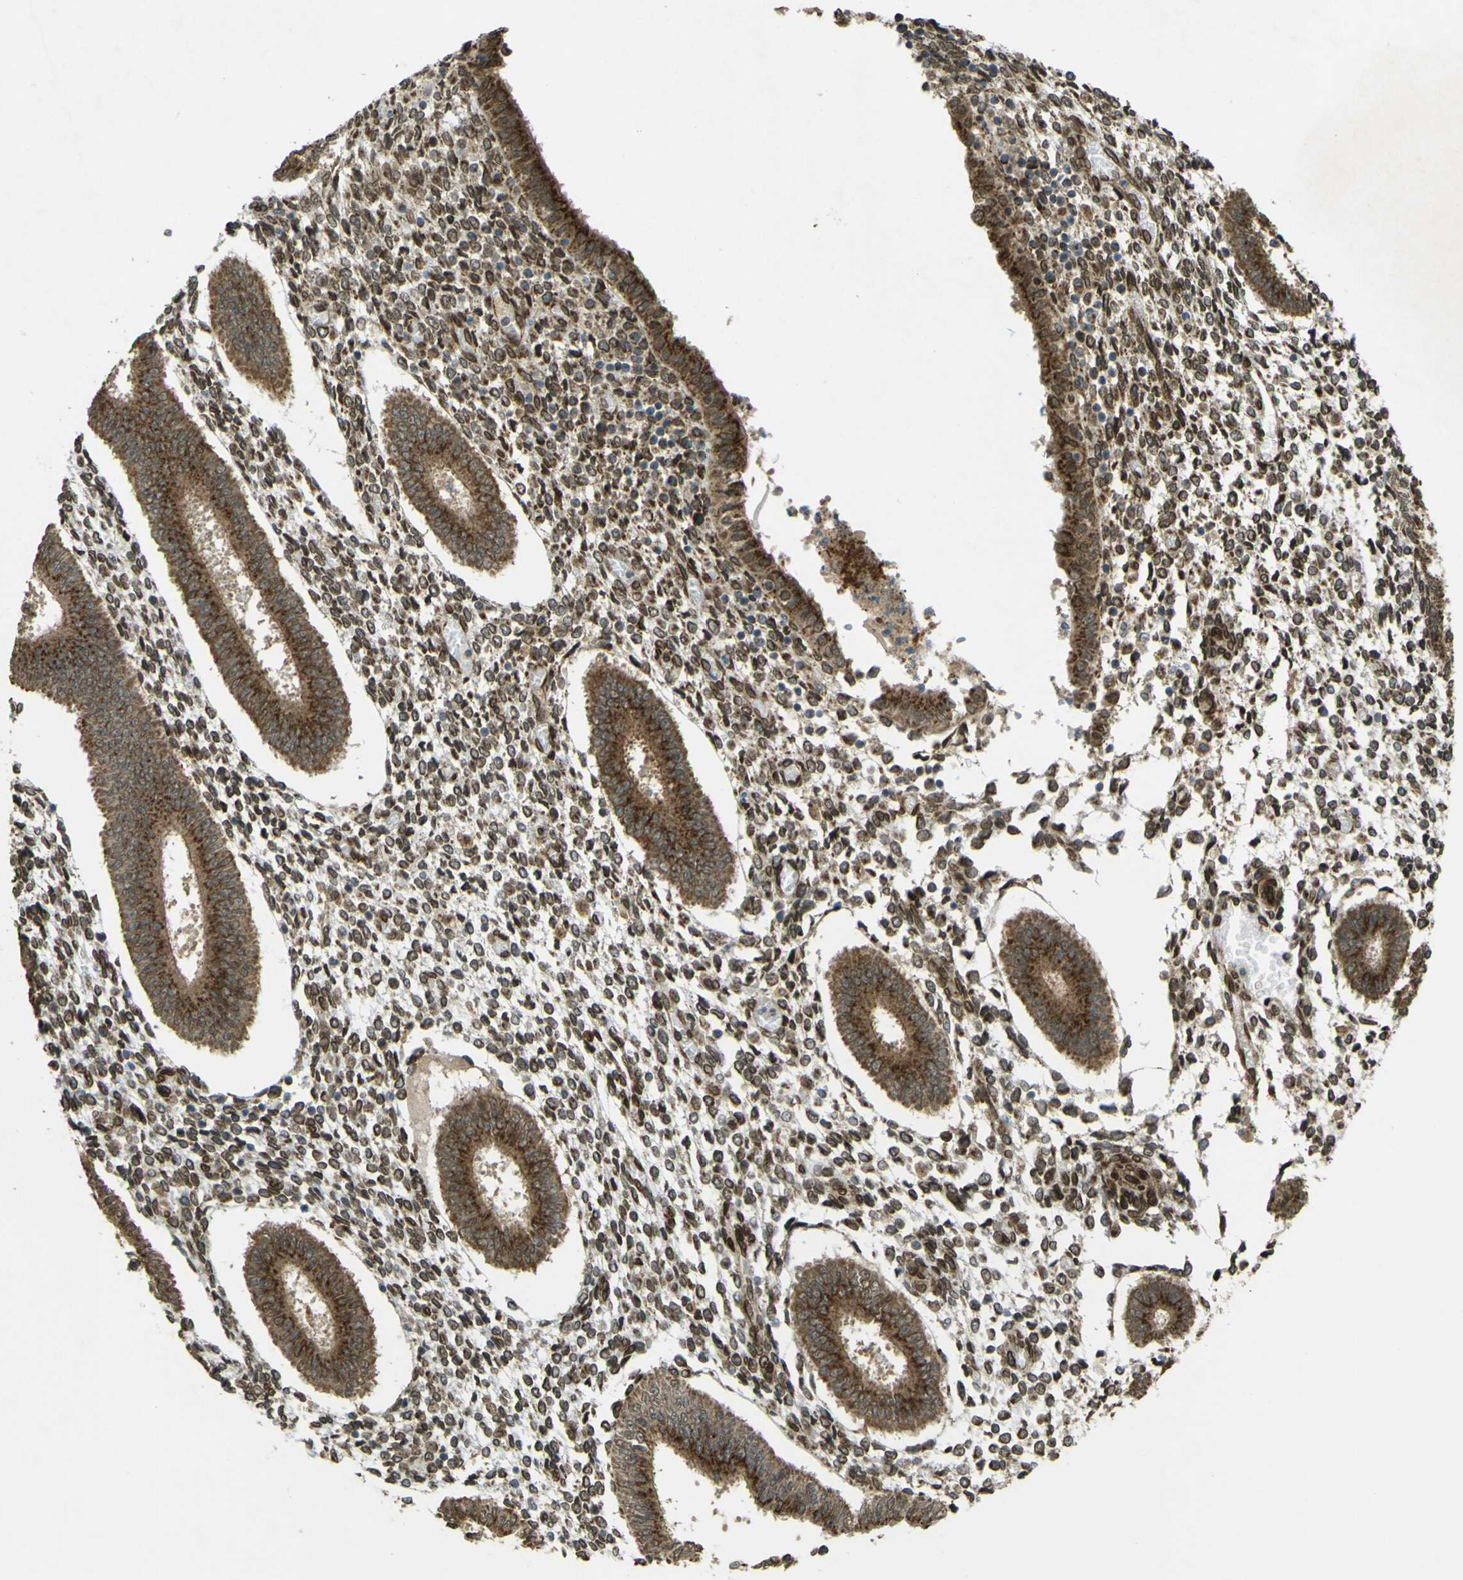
{"staining": {"intensity": "moderate", "quantity": ">75%", "location": "cytoplasmic/membranous,nuclear"}, "tissue": "endometrium", "cell_type": "Cells in endometrial stroma", "image_type": "normal", "snomed": [{"axis": "morphology", "description": "Normal tissue, NOS"}, {"axis": "topography", "description": "Endometrium"}], "caption": "This is a histology image of IHC staining of benign endometrium, which shows moderate positivity in the cytoplasmic/membranous,nuclear of cells in endometrial stroma.", "gene": "GALNT1", "patient": {"sex": "female", "age": 35}}